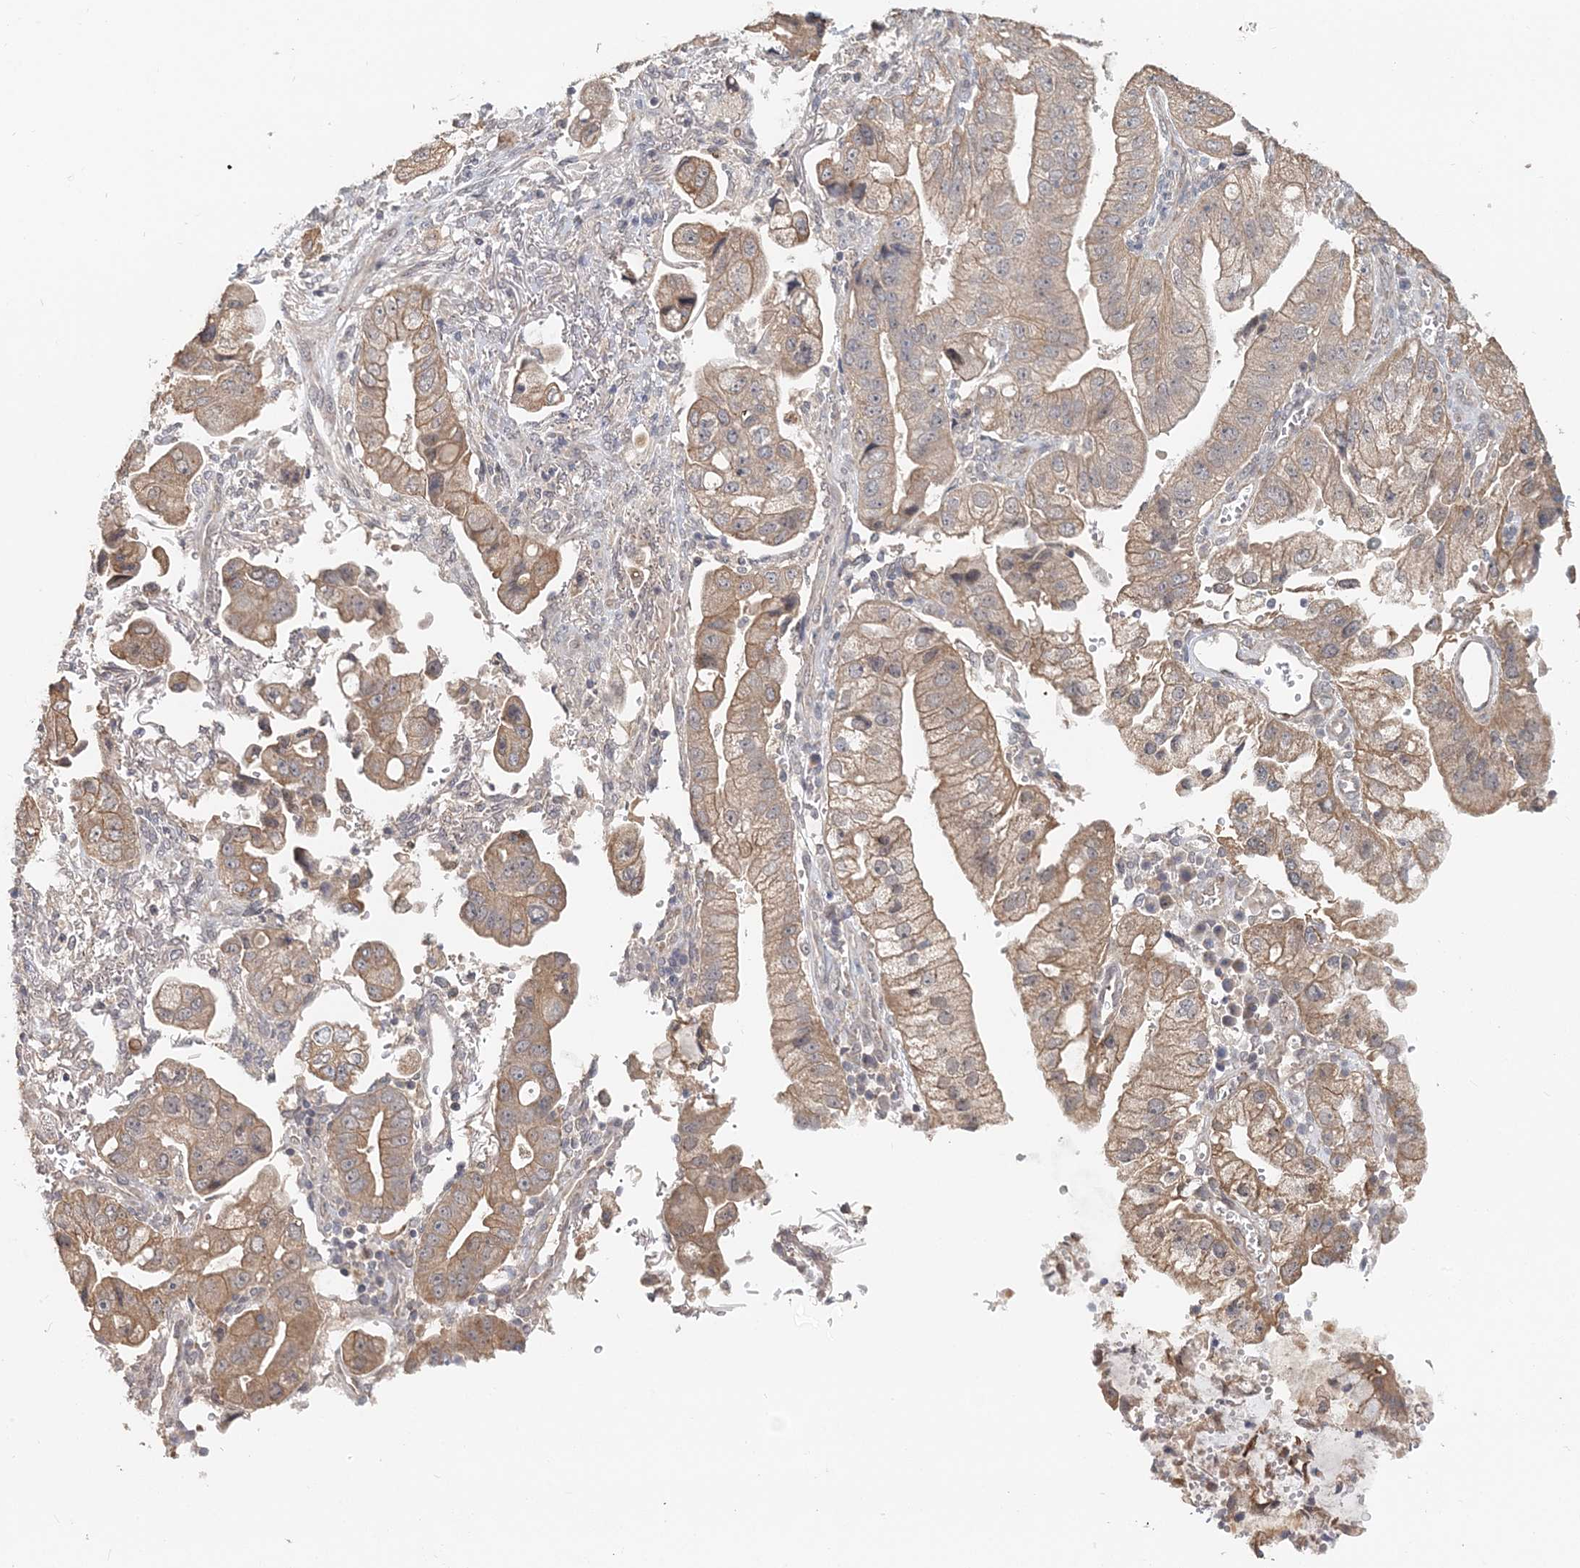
{"staining": {"intensity": "moderate", "quantity": ">75%", "location": "cytoplasmic/membranous"}, "tissue": "stomach cancer", "cell_type": "Tumor cells", "image_type": "cancer", "snomed": [{"axis": "morphology", "description": "Adenocarcinoma, NOS"}, {"axis": "topography", "description": "Stomach"}], "caption": "The micrograph shows a brown stain indicating the presence of a protein in the cytoplasmic/membranous of tumor cells in stomach cancer (adenocarcinoma).", "gene": "FBXO38", "patient": {"sex": "male", "age": 62}}